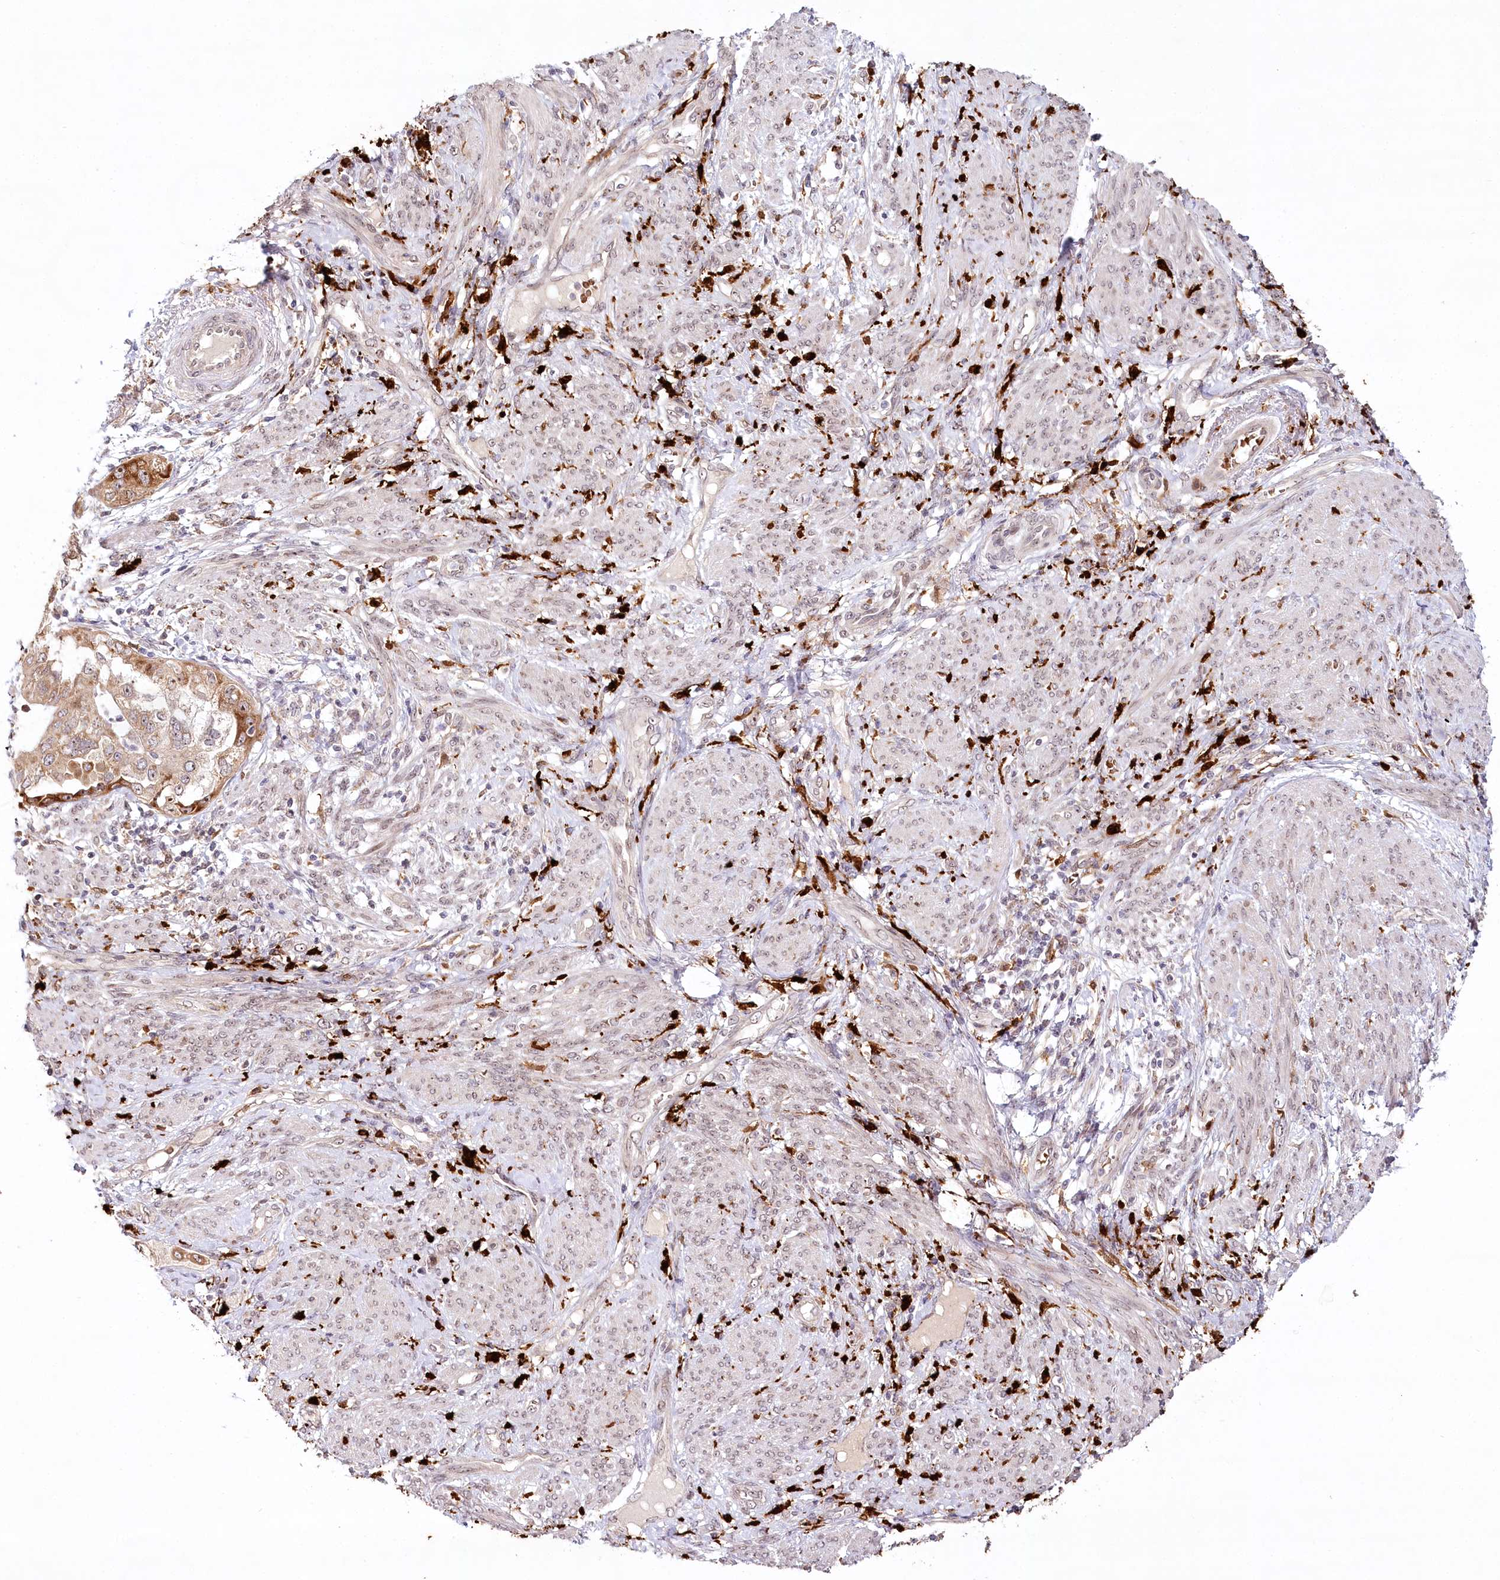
{"staining": {"intensity": "moderate", "quantity": ">75%", "location": "cytoplasmic/membranous,nuclear"}, "tissue": "endometrial cancer", "cell_type": "Tumor cells", "image_type": "cancer", "snomed": [{"axis": "morphology", "description": "Adenocarcinoma, NOS"}, {"axis": "topography", "description": "Endometrium"}], "caption": "Protein expression analysis of human endometrial cancer (adenocarcinoma) reveals moderate cytoplasmic/membranous and nuclear expression in approximately >75% of tumor cells.", "gene": "WDR36", "patient": {"sex": "female", "age": 85}}